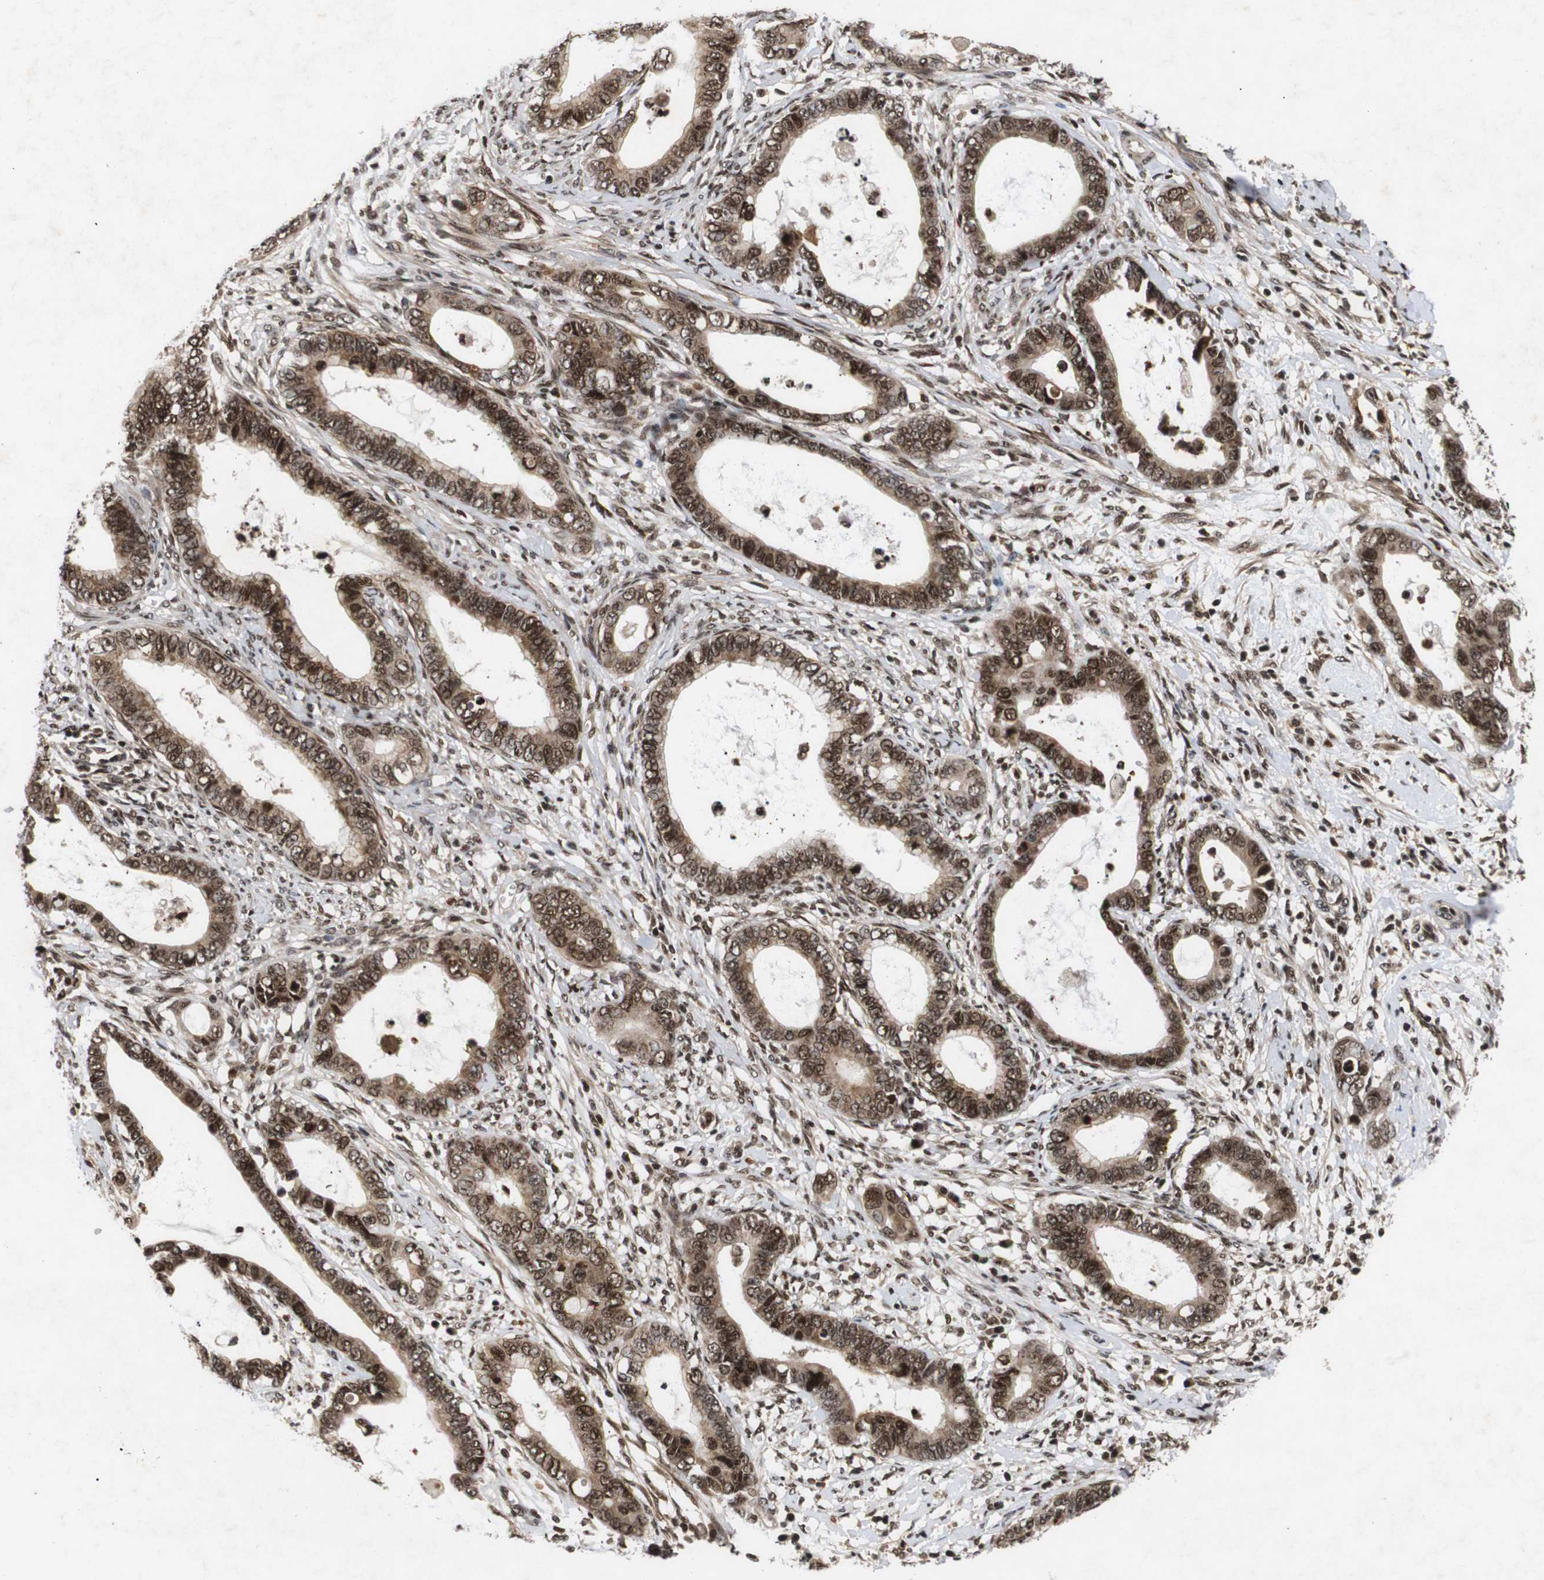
{"staining": {"intensity": "moderate", "quantity": ">75%", "location": "cytoplasmic/membranous,nuclear"}, "tissue": "cervical cancer", "cell_type": "Tumor cells", "image_type": "cancer", "snomed": [{"axis": "morphology", "description": "Adenocarcinoma, NOS"}, {"axis": "topography", "description": "Cervix"}], "caption": "High-magnification brightfield microscopy of cervical cancer stained with DAB (3,3'-diaminobenzidine) (brown) and counterstained with hematoxylin (blue). tumor cells exhibit moderate cytoplasmic/membranous and nuclear positivity is identified in approximately>75% of cells. Using DAB (brown) and hematoxylin (blue) stains, captured at high magnification using brightfield microscopy.", "gene": "KIF23", "patient": {"sex": "female", "age": 44}}